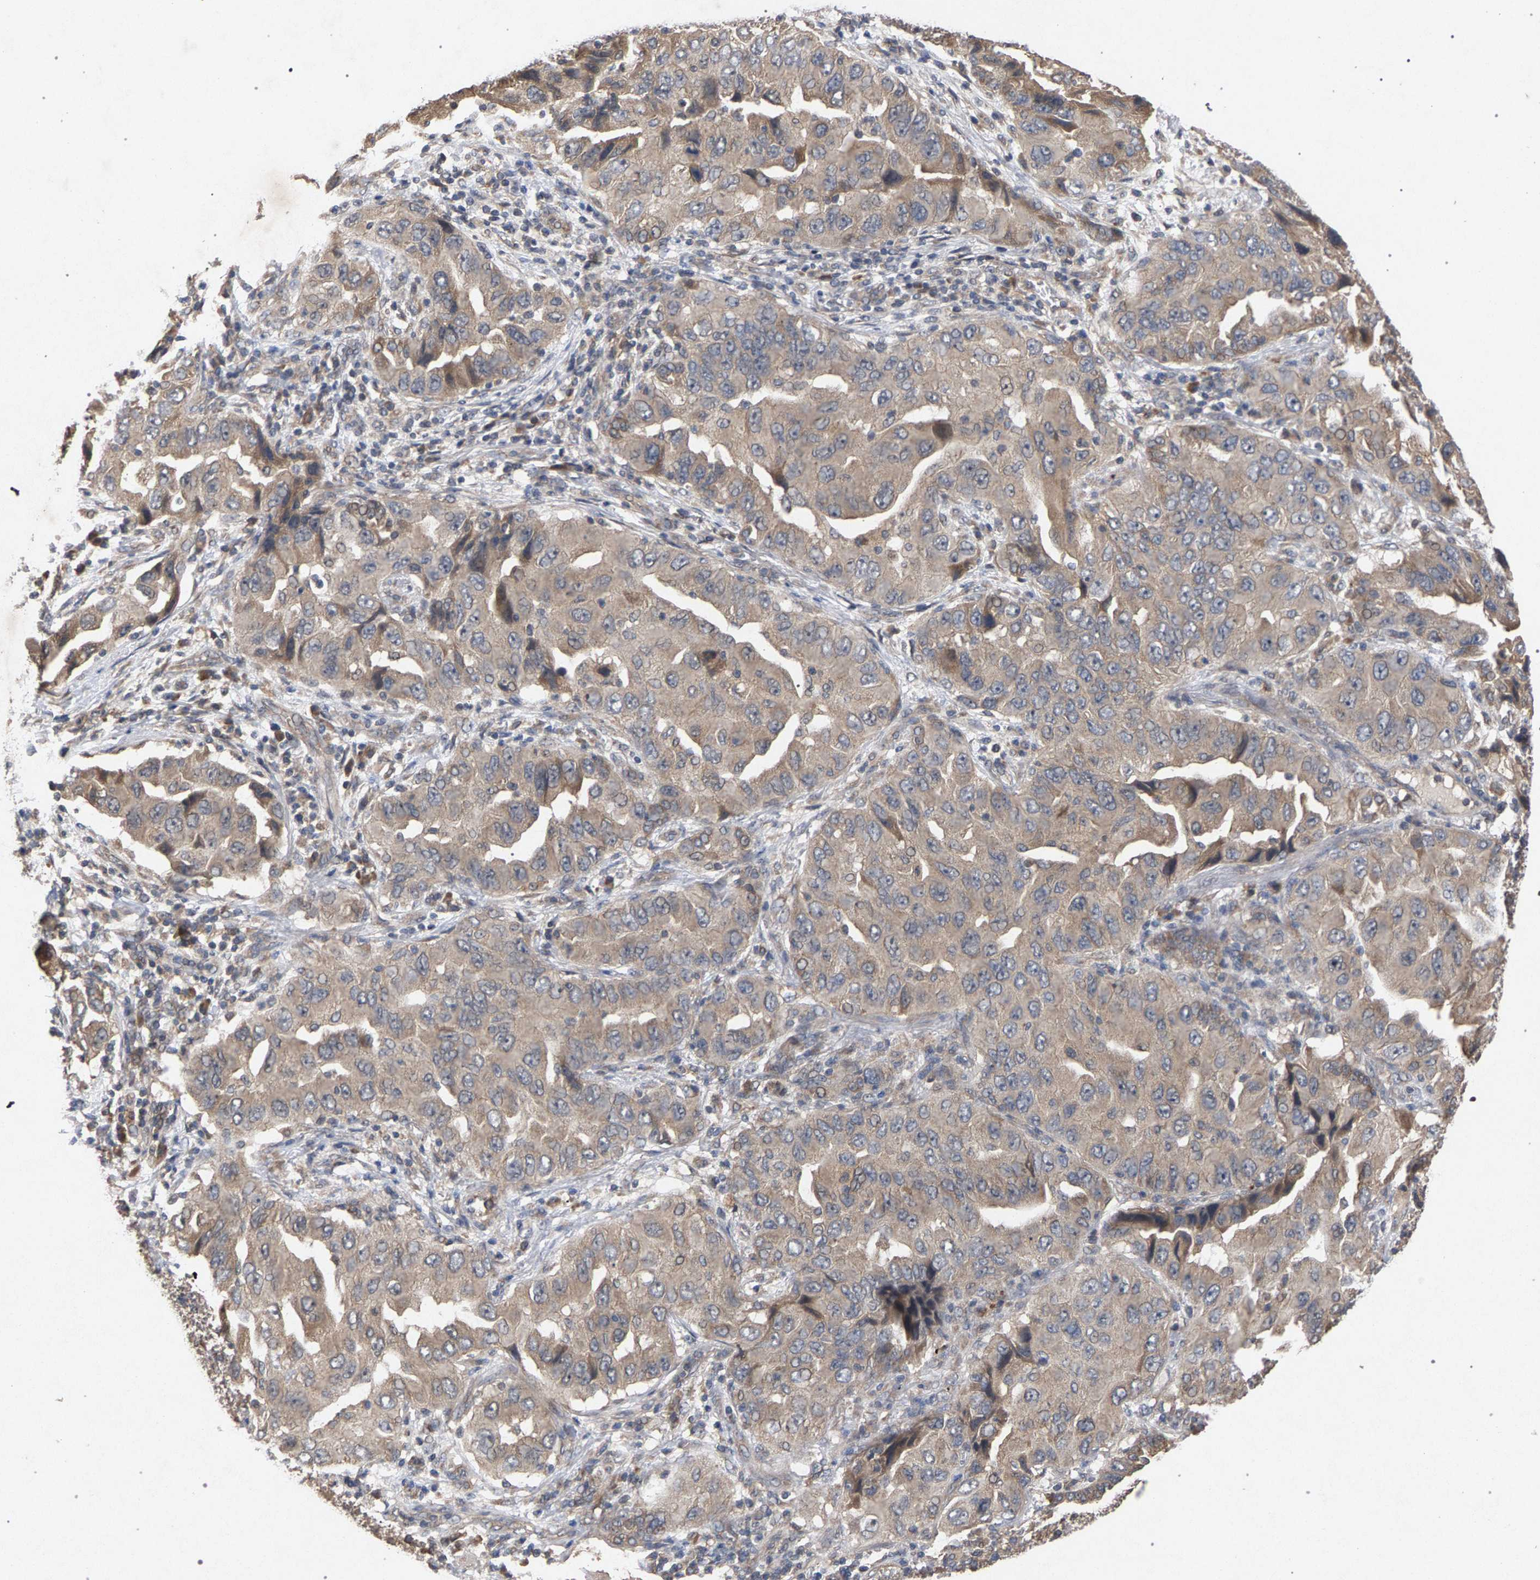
{"staining": {"intensity": "weak", "quantity": ">75%", "location": "cytoplasmic/membranous"}, "tissue": "lung cancer", "cell_type": "Tumor cells", "image_type": "cancer", "snomed": [{"axis": "morphology", "description": "Adenocarcinoma, NOS"}, {"axis": "topography", "description": "Lung"}], "caption": "Adenocarcinoma (lung) was stained to show a protein in brown. There is low levels of weak cytoplasmic/membranous positivity in approximately >75% of tumor cells.", "gene": "SLC4A4", "patient": {"sex": "female", "age": 65}}